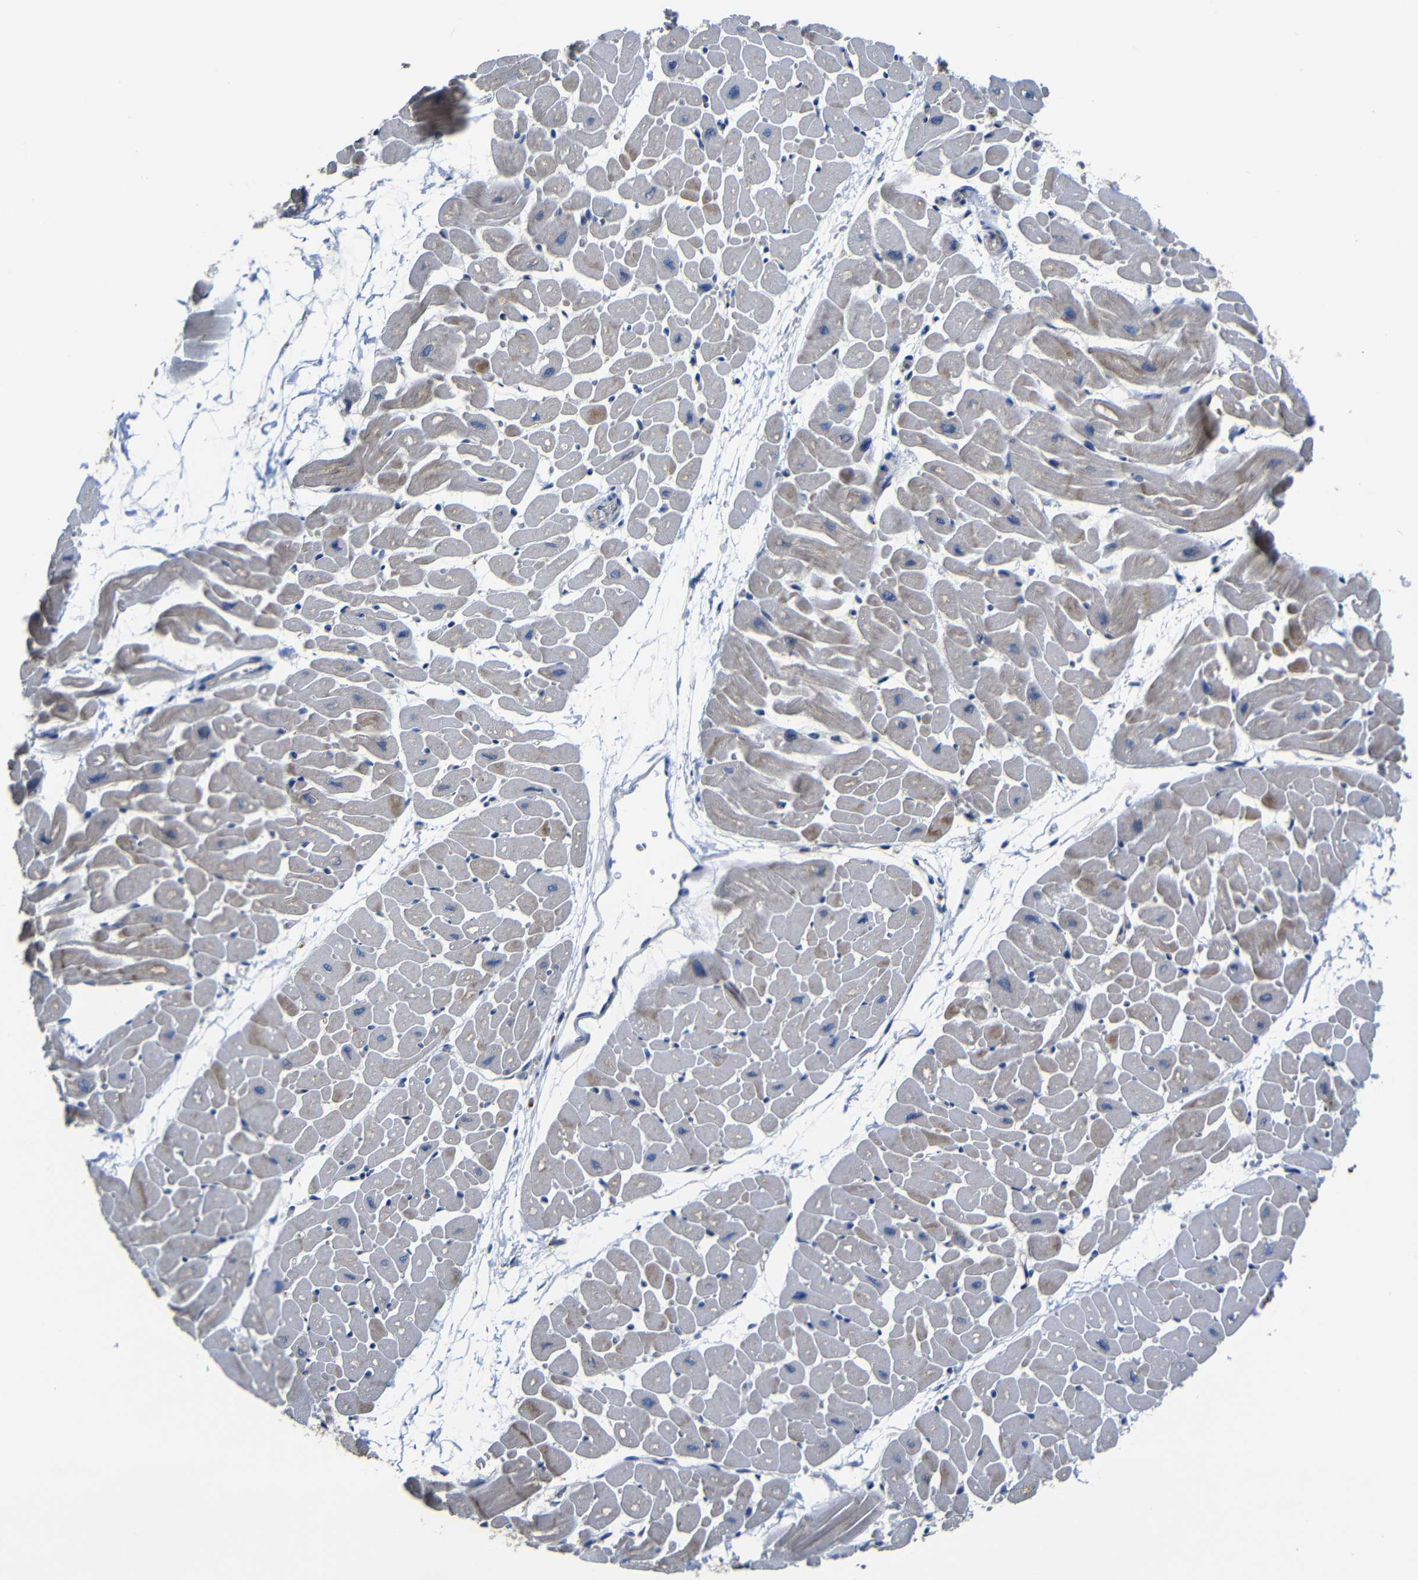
{"staining": {"intensity": "weak", "quantity": "<25%", "location": "cytoplasmic/membranous"}, "tissue": "heart muscle", "cell_type": "Cardiomyocytes", "image_type": "normal", "snomed": [{"axis": "morphology", "description": "Normal tissue, NOS"}, {"axis": "topography", "description": "Heart"}], "caption": "The image exhibits no significant positivity in cardiomyocytes of heart muscle. Nuclei are stained in blue.", "gene": "AFDN", "patient": {"sex": "male", "age": 45}}